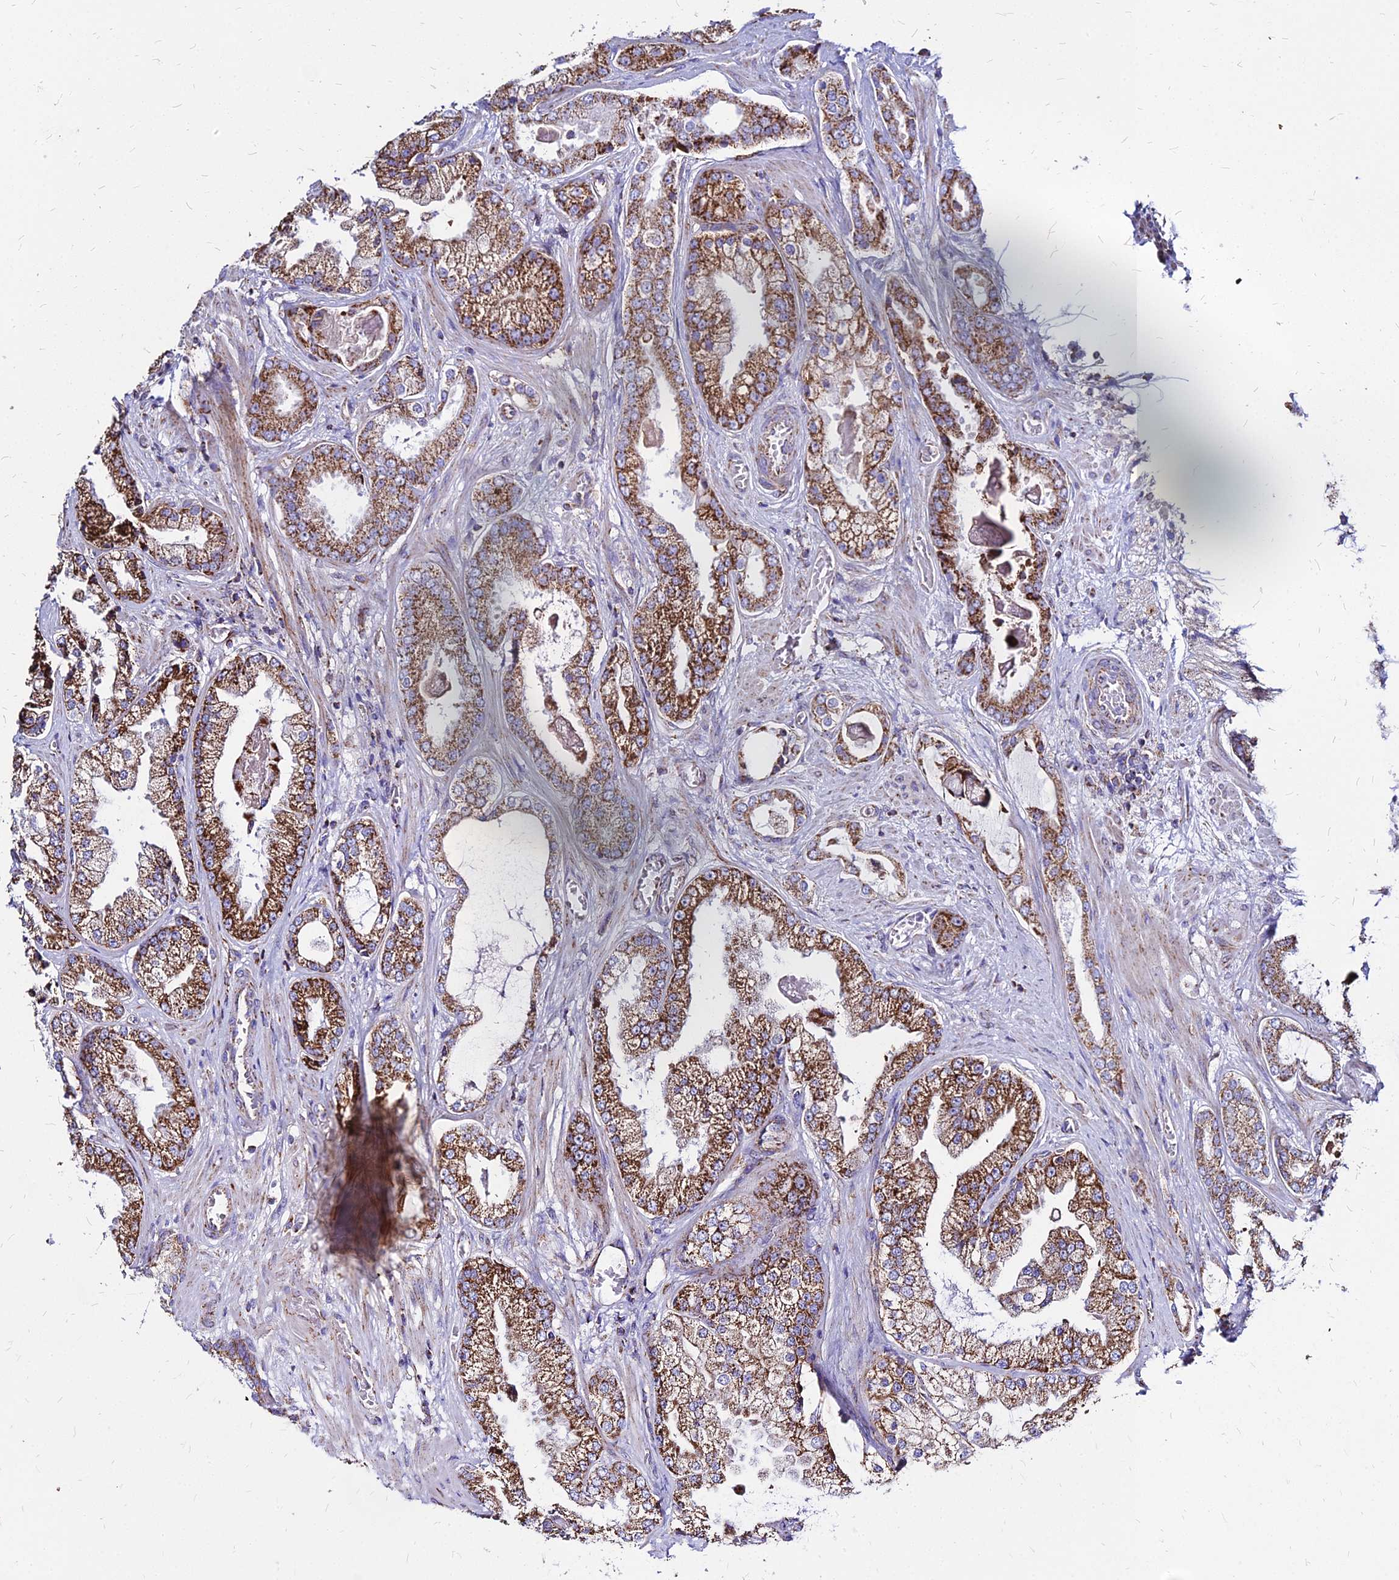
{"staining": {"intensity": "strong", "quantity": ">75%", "location": "cytoplasmic/membranous"}, "tissue": "prostate cancer", "cell_type": "Tumor cells", "image_type": "cancer", "snomed": [{"axis": "morphology", "description": "Adenocarcinoma, Low grade"}, {"axis": "topography", "description": "Prostate"}], "caption": "Prostate cancer was stained to show a protein in brown. There is high levels of strong cytoplasmic/membranous expression in approximately >75% of tumor cells. The staining was performed using DAB (3,3'-diaminobenzidine), with brown indicating positive protein expression. Nuclei are stained blue with hematoxylin.", "gene": "DLD", "patient": {"sex": "male", "age": 57}}